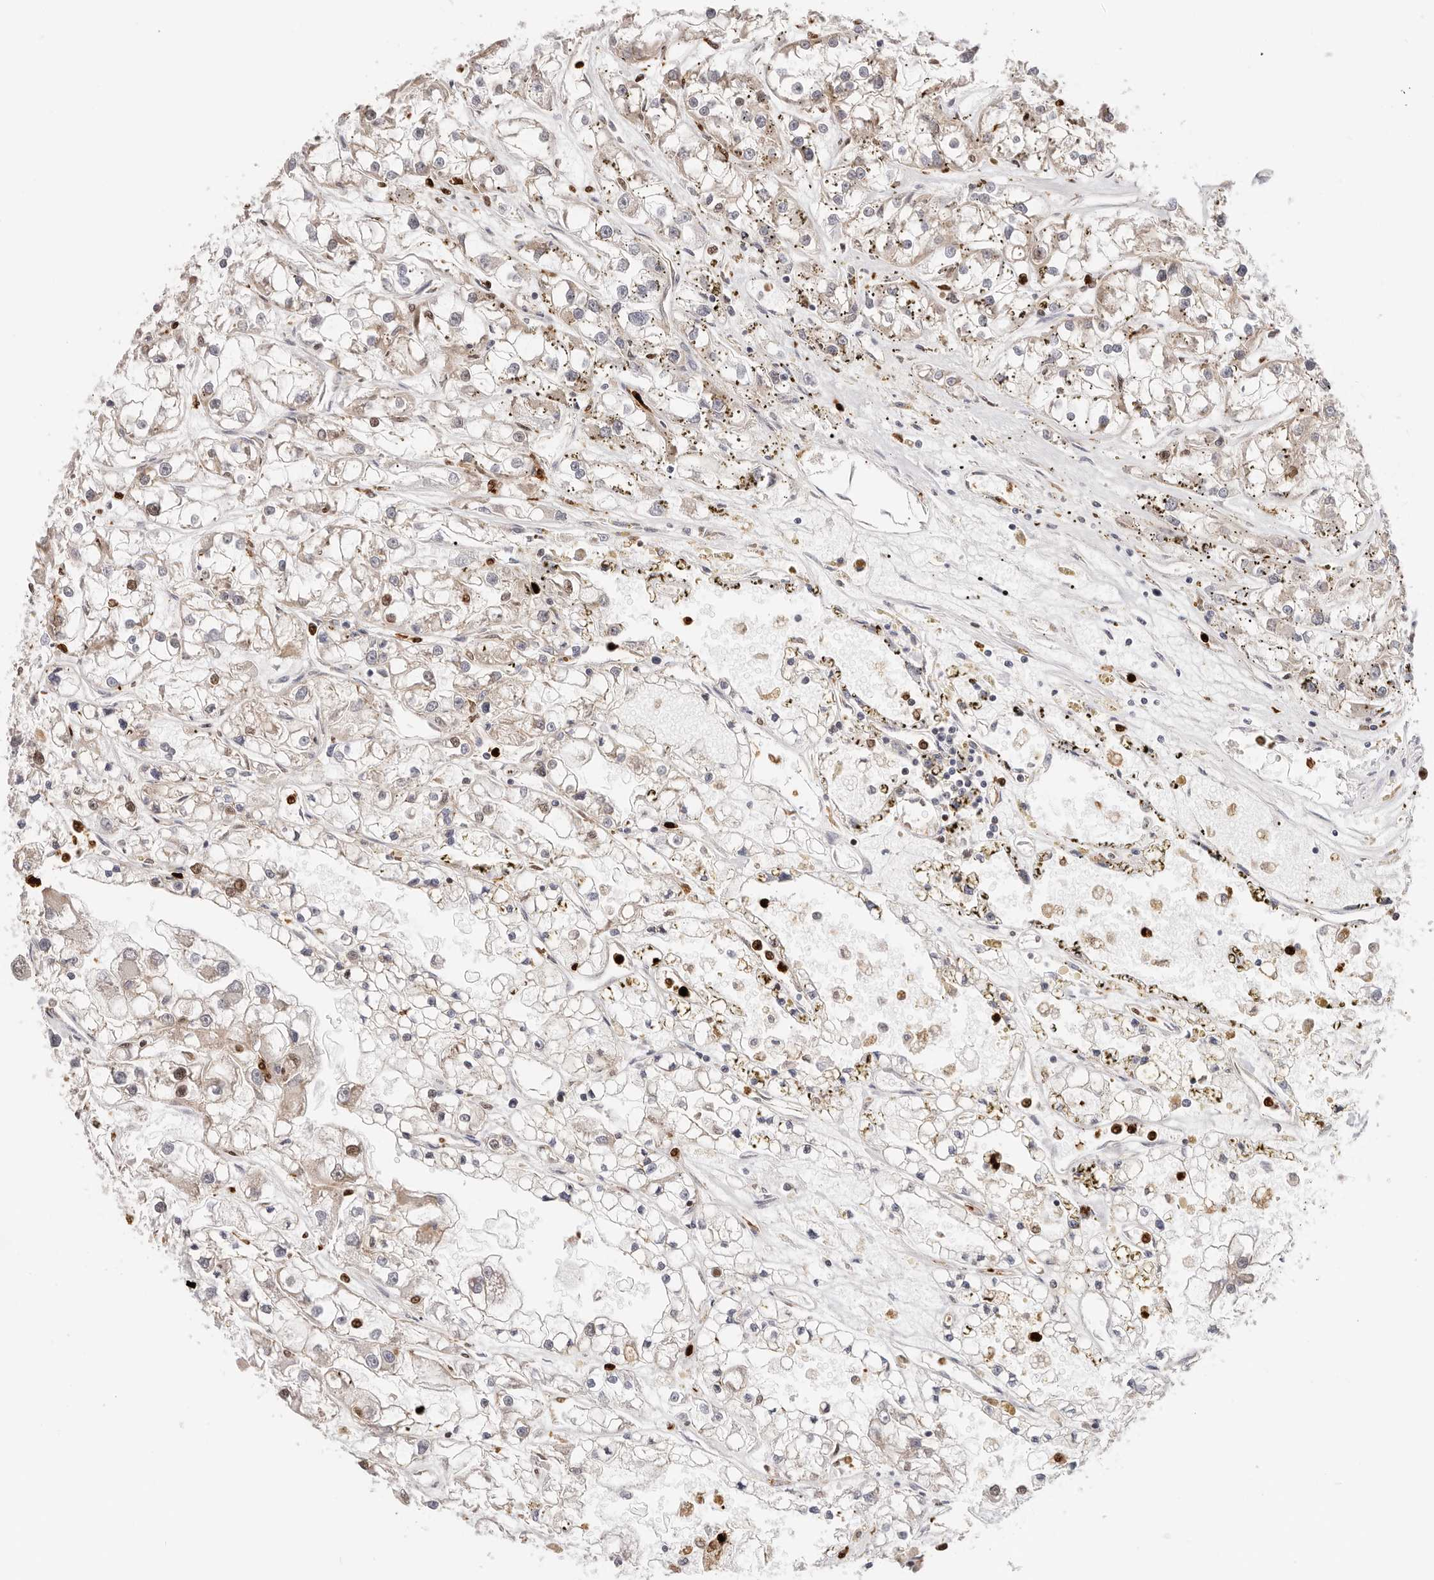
{"staining": {"intensity": "weak", "quantity": "25%-75%", "location": "cytoplasmic/membranous"}, "tissue": "renal cancer", "cell_type": "Tumor cells", "image_type": "cancer", "snomed": [{"axis": "morphology", "description": "Adenocarcinoma, NOS"}, {"axis": "topography", "description": "Kidney"}], "caption": "Protein positivity by immunohistochemistry shows weak cytoplasmic/membranous expression in about 25%-75% of tumor cells in renal cancer.", "gene": "AFDN", "patient": {"sex": "female", "age": 52}}